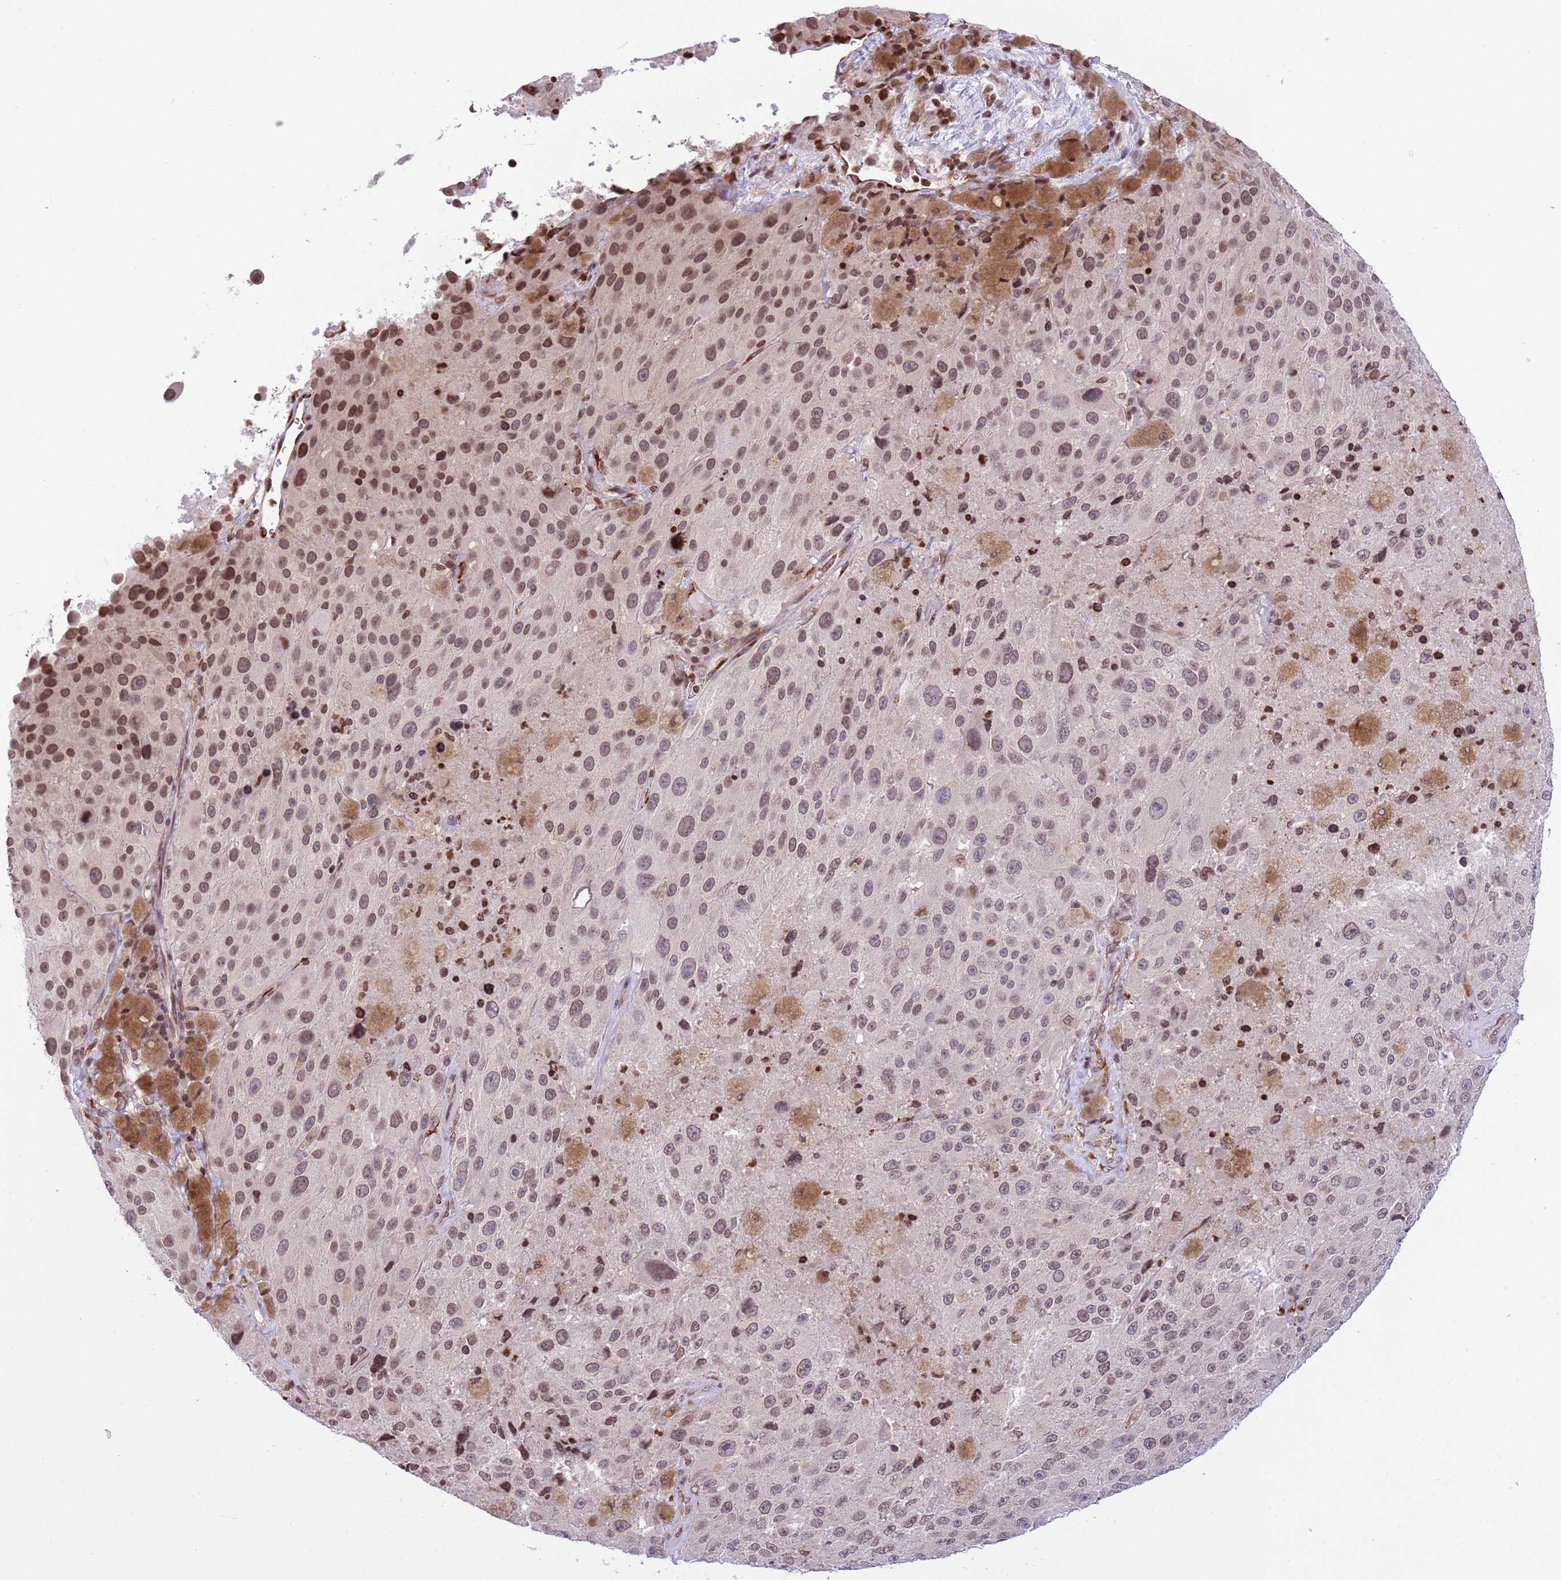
{"staining": {"intensity": "weak", "quantity": ">75%", "location": "nuclear"}, "tissue": "melanoma", "cell_type": "Tumor cells", "image_type": "cancer", "snomed": [{"axis": "morphology", "description": "Malignant melanoma, Metastatic site"}, {"axis": "topography", "description": "Lymph node"}], "caption": "Protein staining exhibits weak nuclear expression in approximately >75% of tumor cells in melanoma.", "gene": "NRIP1", "patient": {"sex": "male", "age": 62}}